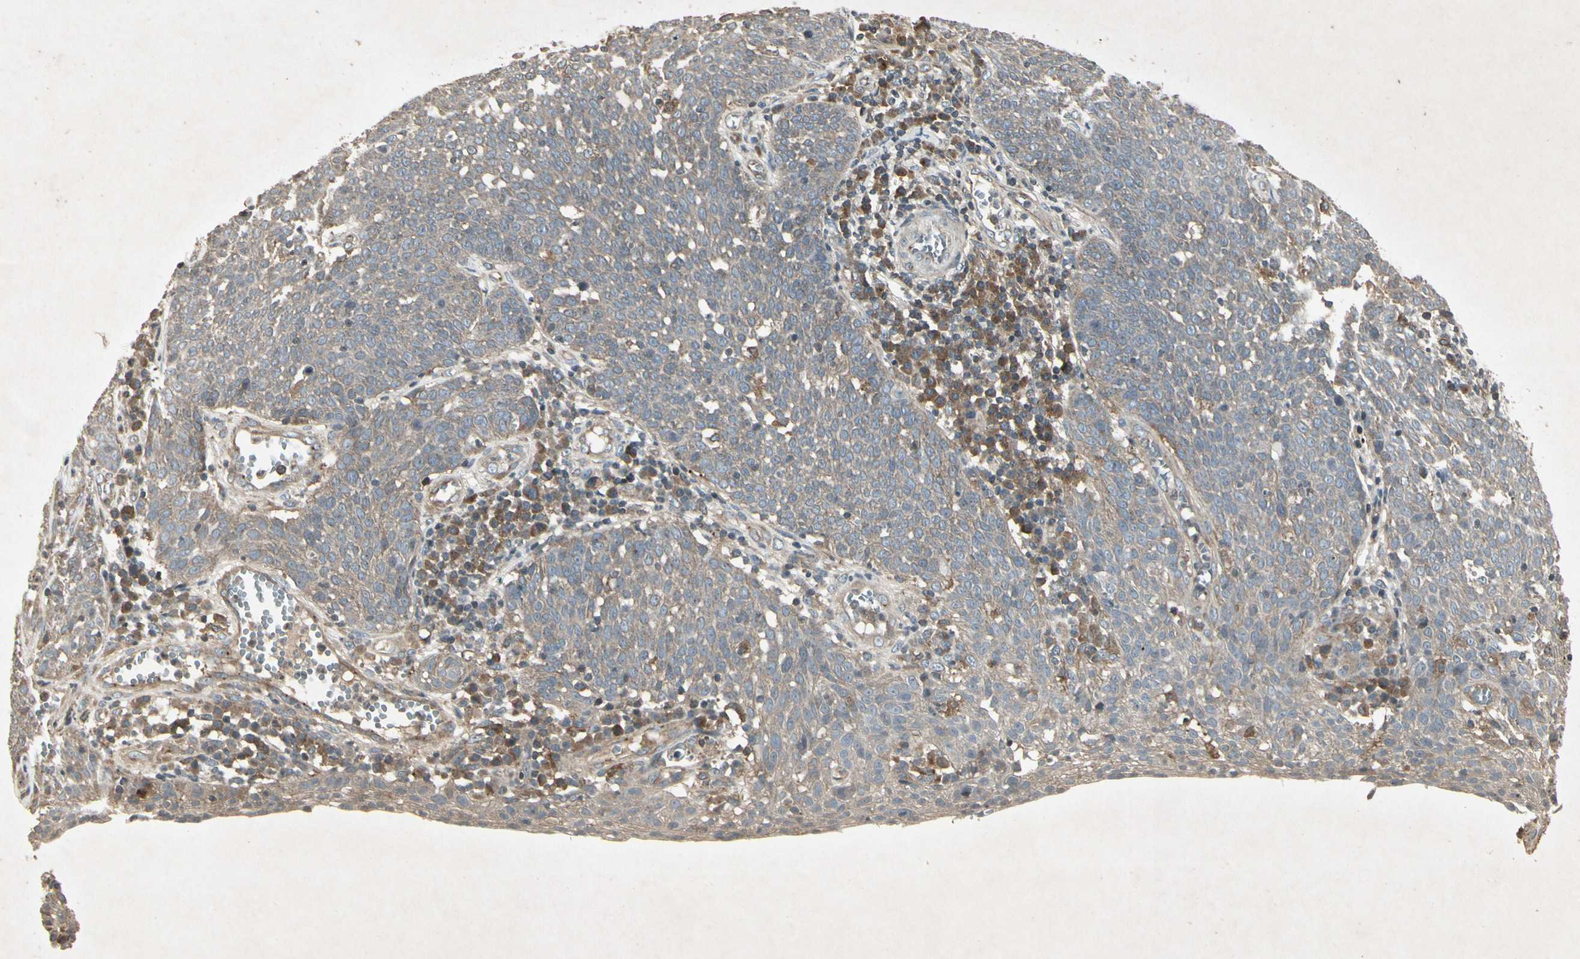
{"staining": {"intensity": "weak", "quantity": "25%-75%", "location": "cytoplasmic/membranous"}, "tissue": "cervical cancer", "cell_type": "Tumor cells", "image_type": "cancer", "snomed": [{"axis": "morphology", "description": "Squamous cell carcinoma, NOS"}, {"axis": "topography", "description": "Cervix"}], "caption": "Immunohistochemistry (IHC) micrograph of neoplastic tissue: human cervical cancer stained using IHC reveals low levels of weak protein expression localized specifically in the cytoplasmic/membranous of tumor cells, appearing as a cytoplasmic/membranous brown color.", "gene": "TEK", "patient": {"sex": "female", "age": 34}}